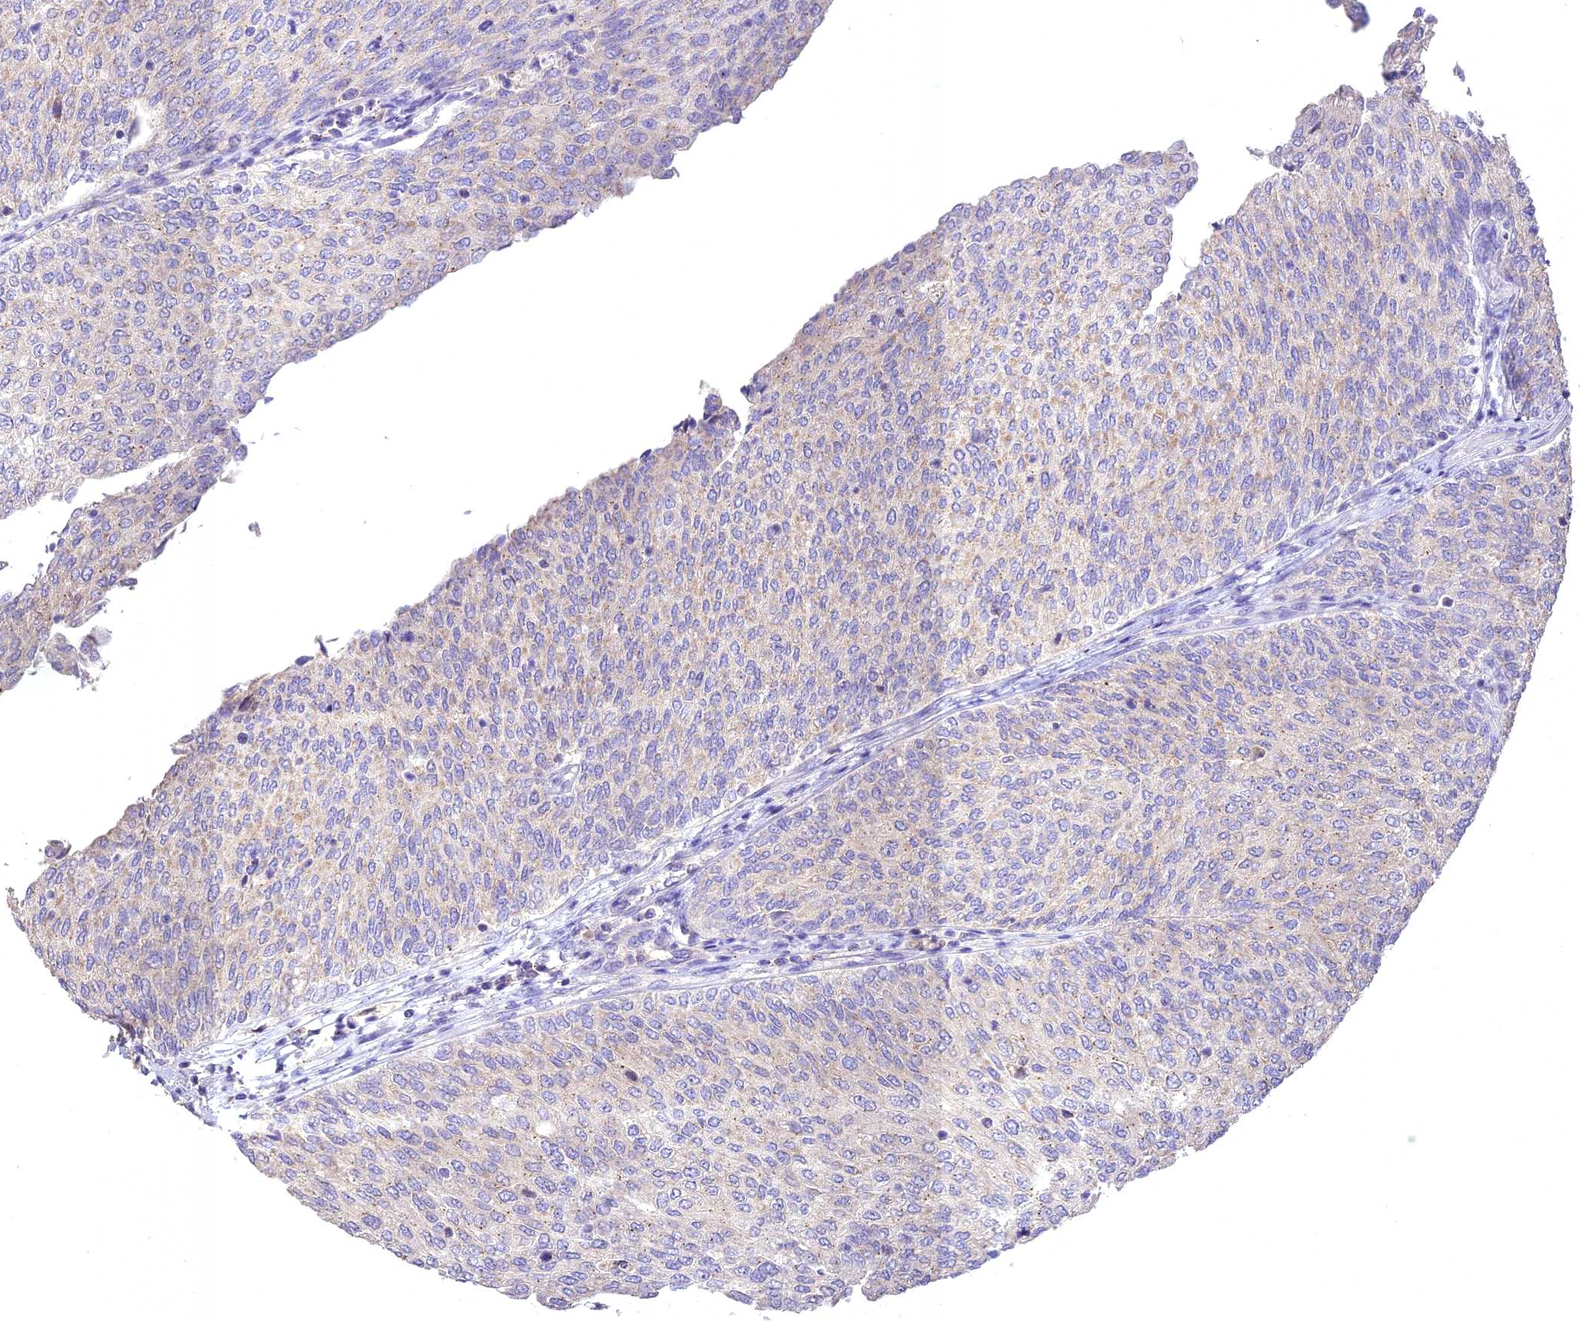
{"staining": {"intensity": "weak", "quantity": "25%-75%", "location": "cytoplasmic/membranous"}, "tissue": "urothelial cancer", "cell_type": "Tumor cells", "image_type": "cancer", "snomed": [{"axis": "morphology", "description": "Urothelial carcinoma, Low grade"}, {"axis": "topography", "description": "Urinary bladder"}], "caption": "Human urothelial cancer stained with a brown dye exhibits weak cytoplasmic/membranous positive expression in about 25%-75% of tumor cells.", "gene": "NUDT8", "patient": {"sex": "female", "age": 79}}